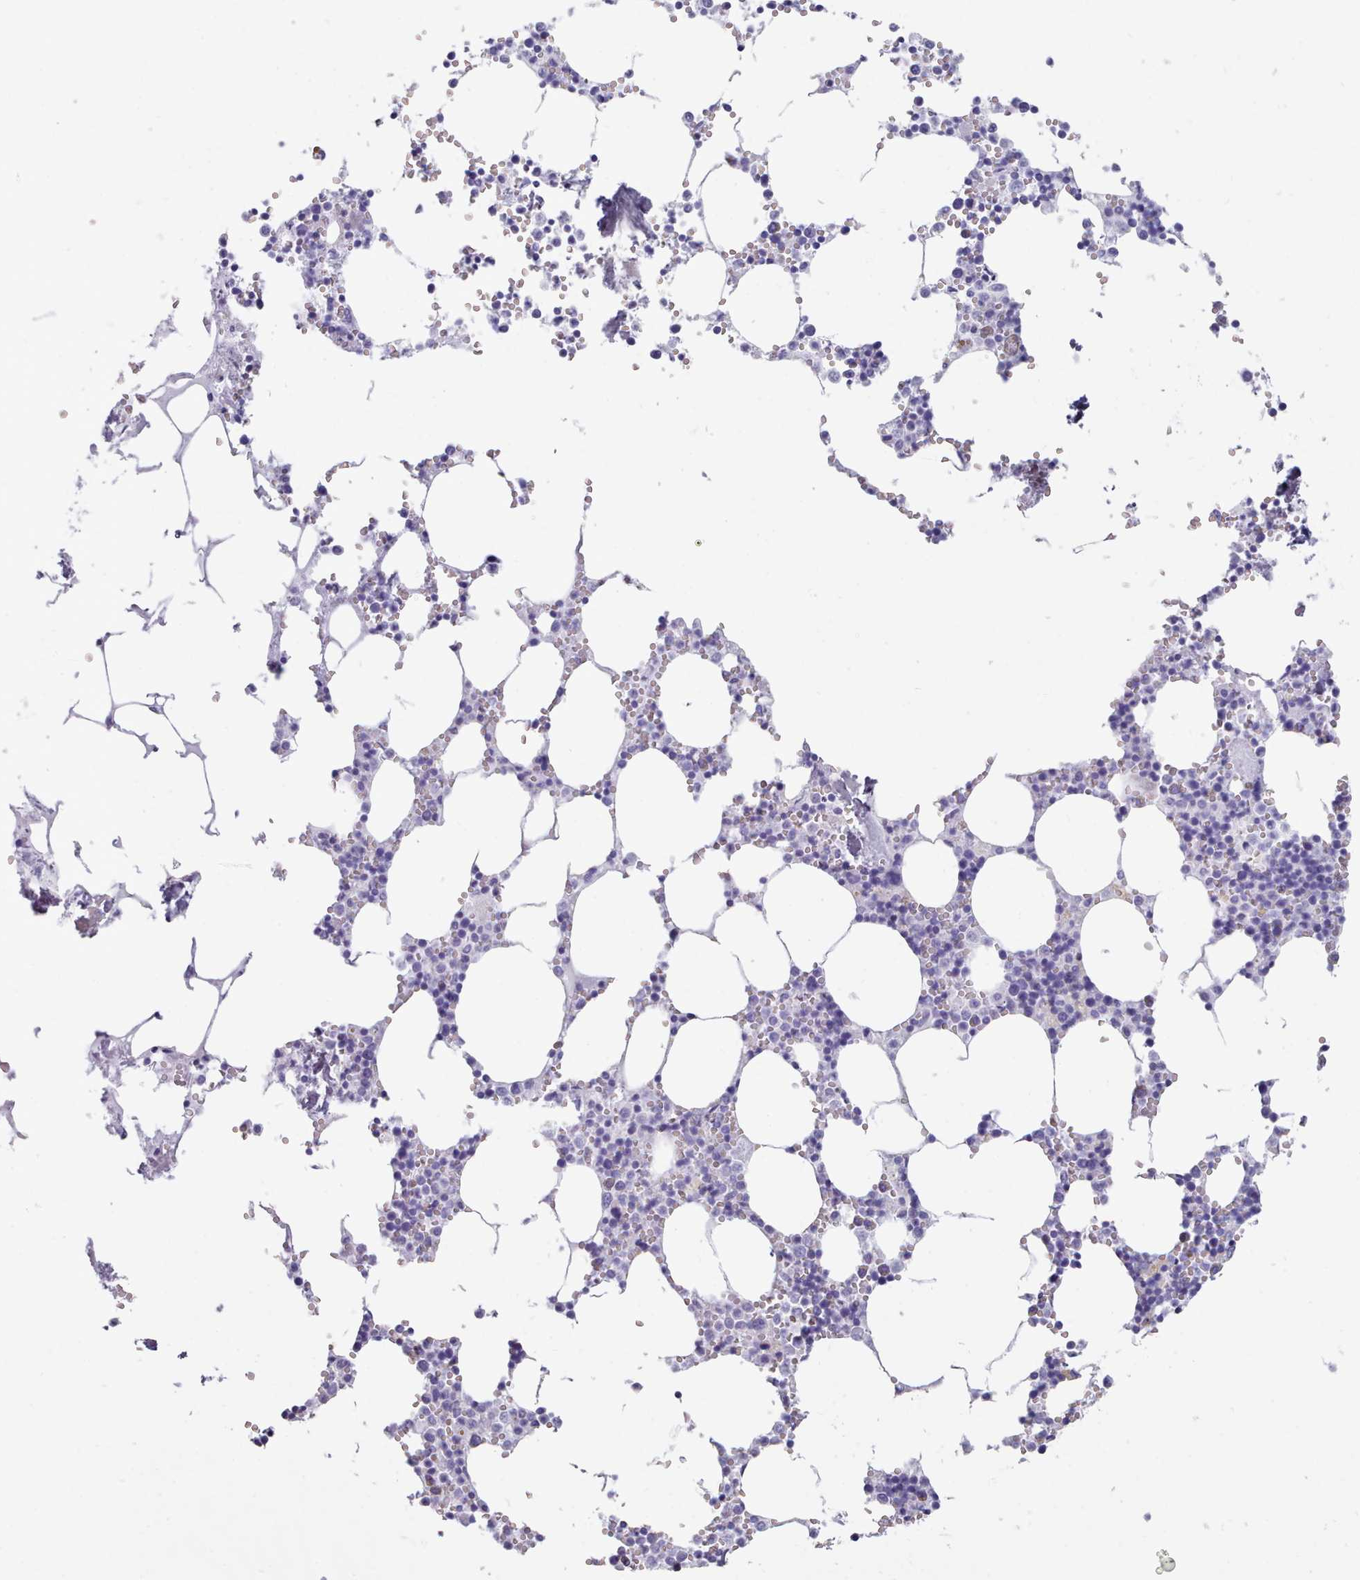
{"staining": {"intensity": "negative", "quantity": "none", "location": "none"}, "tissue": "bone marrow", "cell_type": "Hematopoietic cells", "image_type": "normal", "snomed": [{"axis": "morphology", "description": "Normal tissue, NOS"}, {"axis": "topography", "description": "Bone marrow"}], "caption": "This is an IHC micrograph of unremarkable bone marrow. There is no expression in hematopoietic cells.", "gene": "FPGS", "patient": {"sex": "male", "age": 54}}